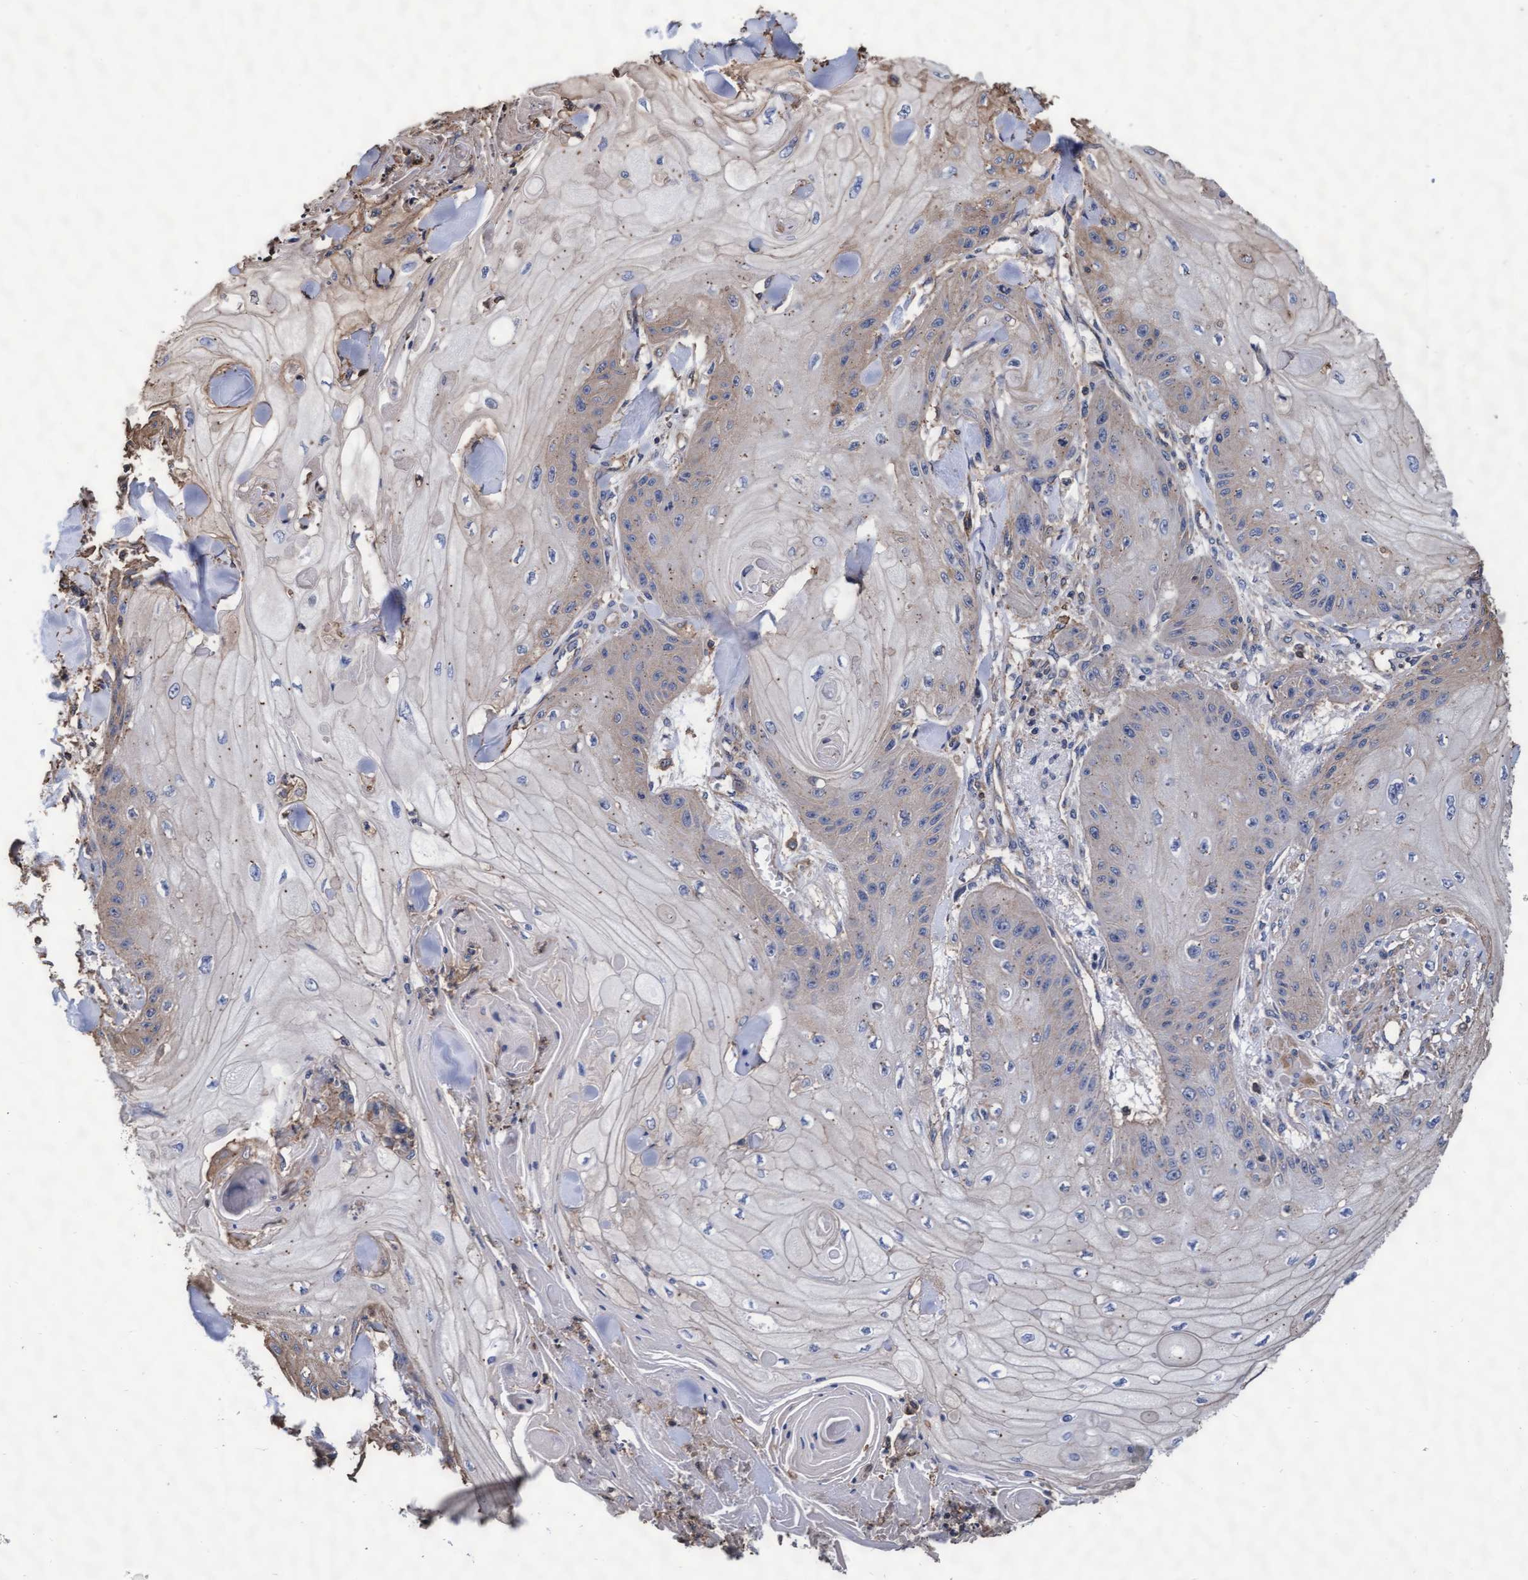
{"staining": {"intensity": "weak", "quantity": "<25%", "location": "cytoplasmic/membranous"}, "tissue": "skin cancer", "cell_type": "Tumor cells", "image_type": "cancer", "snomed": [{"axis": "morphology", "description": "Squamous cell carcinoma, NOS"}, {"axis": "topography", "description": "Skin"}], "caption": "There is no significant staining in tumor cells of squamous cell carcinoma (skin).", "gene": "GRHPR", "patient": {"sex": "male", "age": 74}}